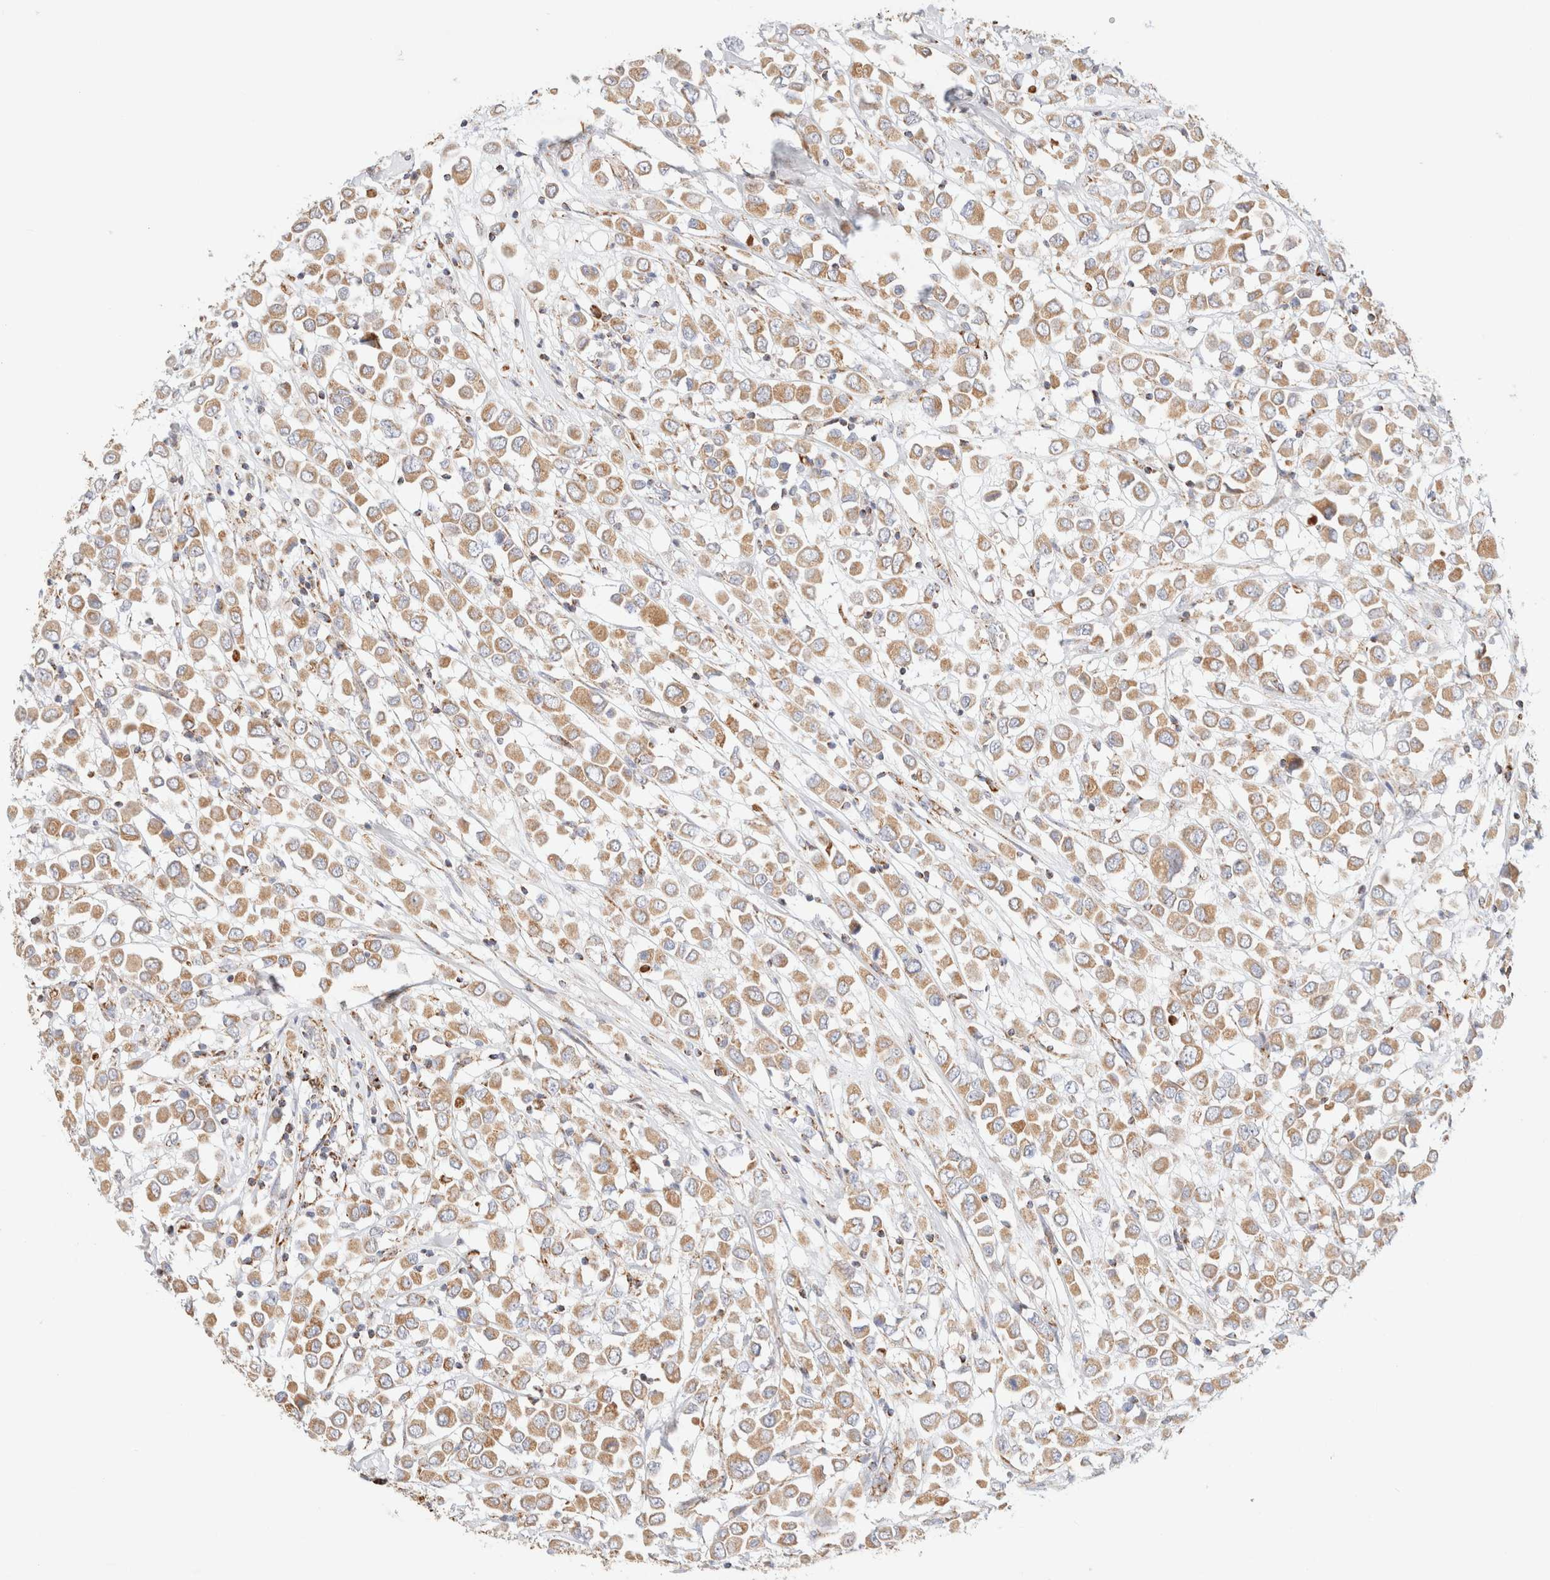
{"staining": {"intensity": "weak", "quantity": ">75%", "location": "cytoplasmic/membranous"}, "tissue": "breast cancer", "cell_type": "Tumor cells", "image_type": "cancer", "snomed": [{"axis": "morphology", "description": "Duct carcinoma"}, {"axis": "topography", "description": "Breast"}], "caption": "Tumor cells show low levels of weak cytoplasmic/membranous staining in approximately >75% of cells in breast cancer. (Stains: DAB (3,3'-diaminobenzidine) in brown, nuclei in blue, Microscopy: brightfield microscopy at high magnification).", "gene": "PHB2", "patient": {"sex": "female", "age": 61}}